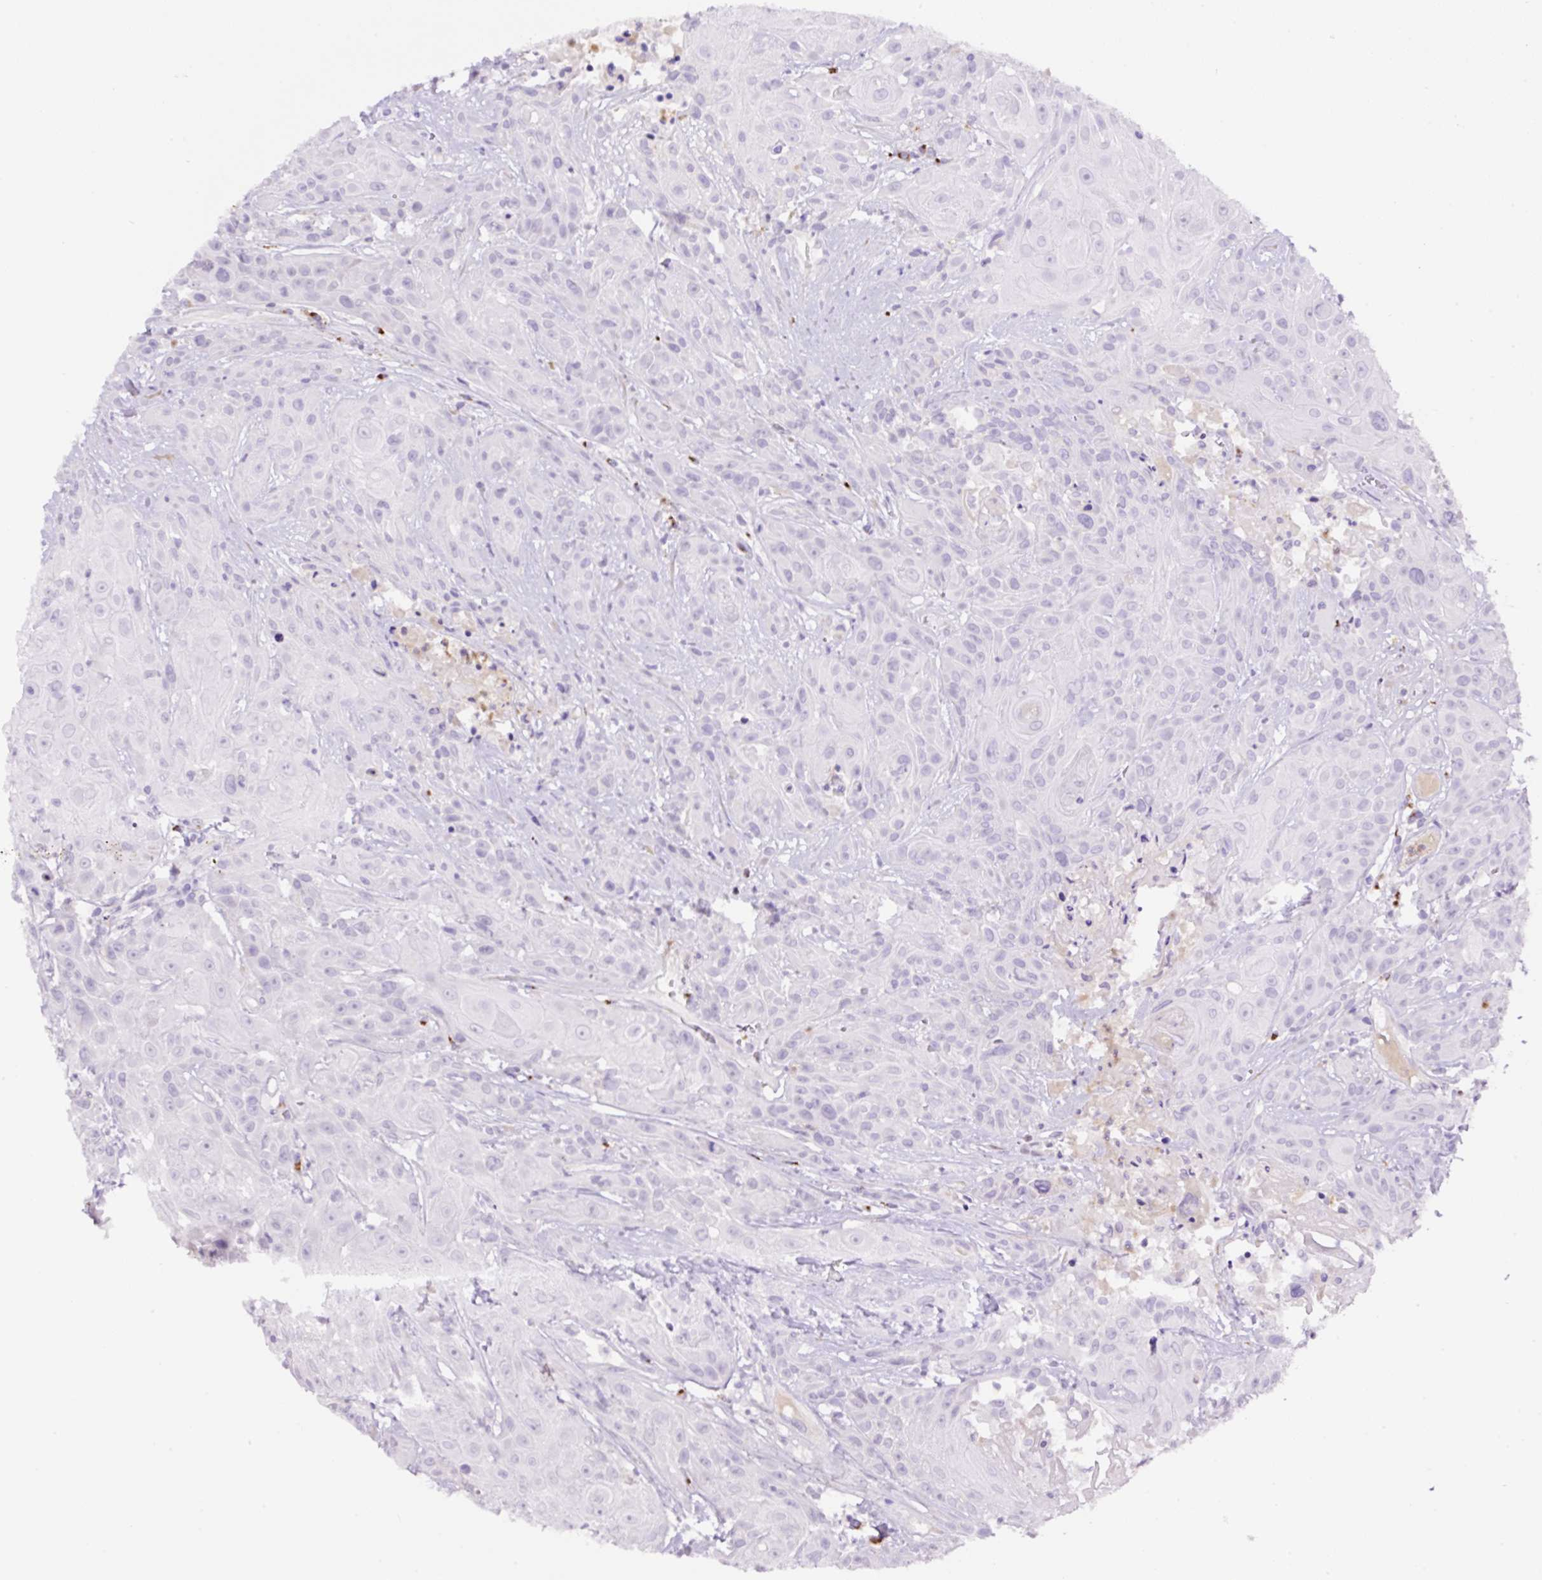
{"staining": {"intensity": "negative", "quantity": "none", "location": "none"}, "tissue": "head and neck cancer", "cell_type": "Tumor cells", "image_type": "cancer", "snomed": [{"axis": "morphology", "description": "Squamous cell carcinoma, NOS"}, {"axis": "topography", "description": "Skin"}, {"axis": "topography", "description": "Head-Neck"}], "caption": "High power microscopy micrograph of an immunohistochemistry histopathology image of head and neck cancer, revealing no significant positivity in tumor cells.", "gene": "MFSD3", "patient": {"sex": "male", "age": 80}}